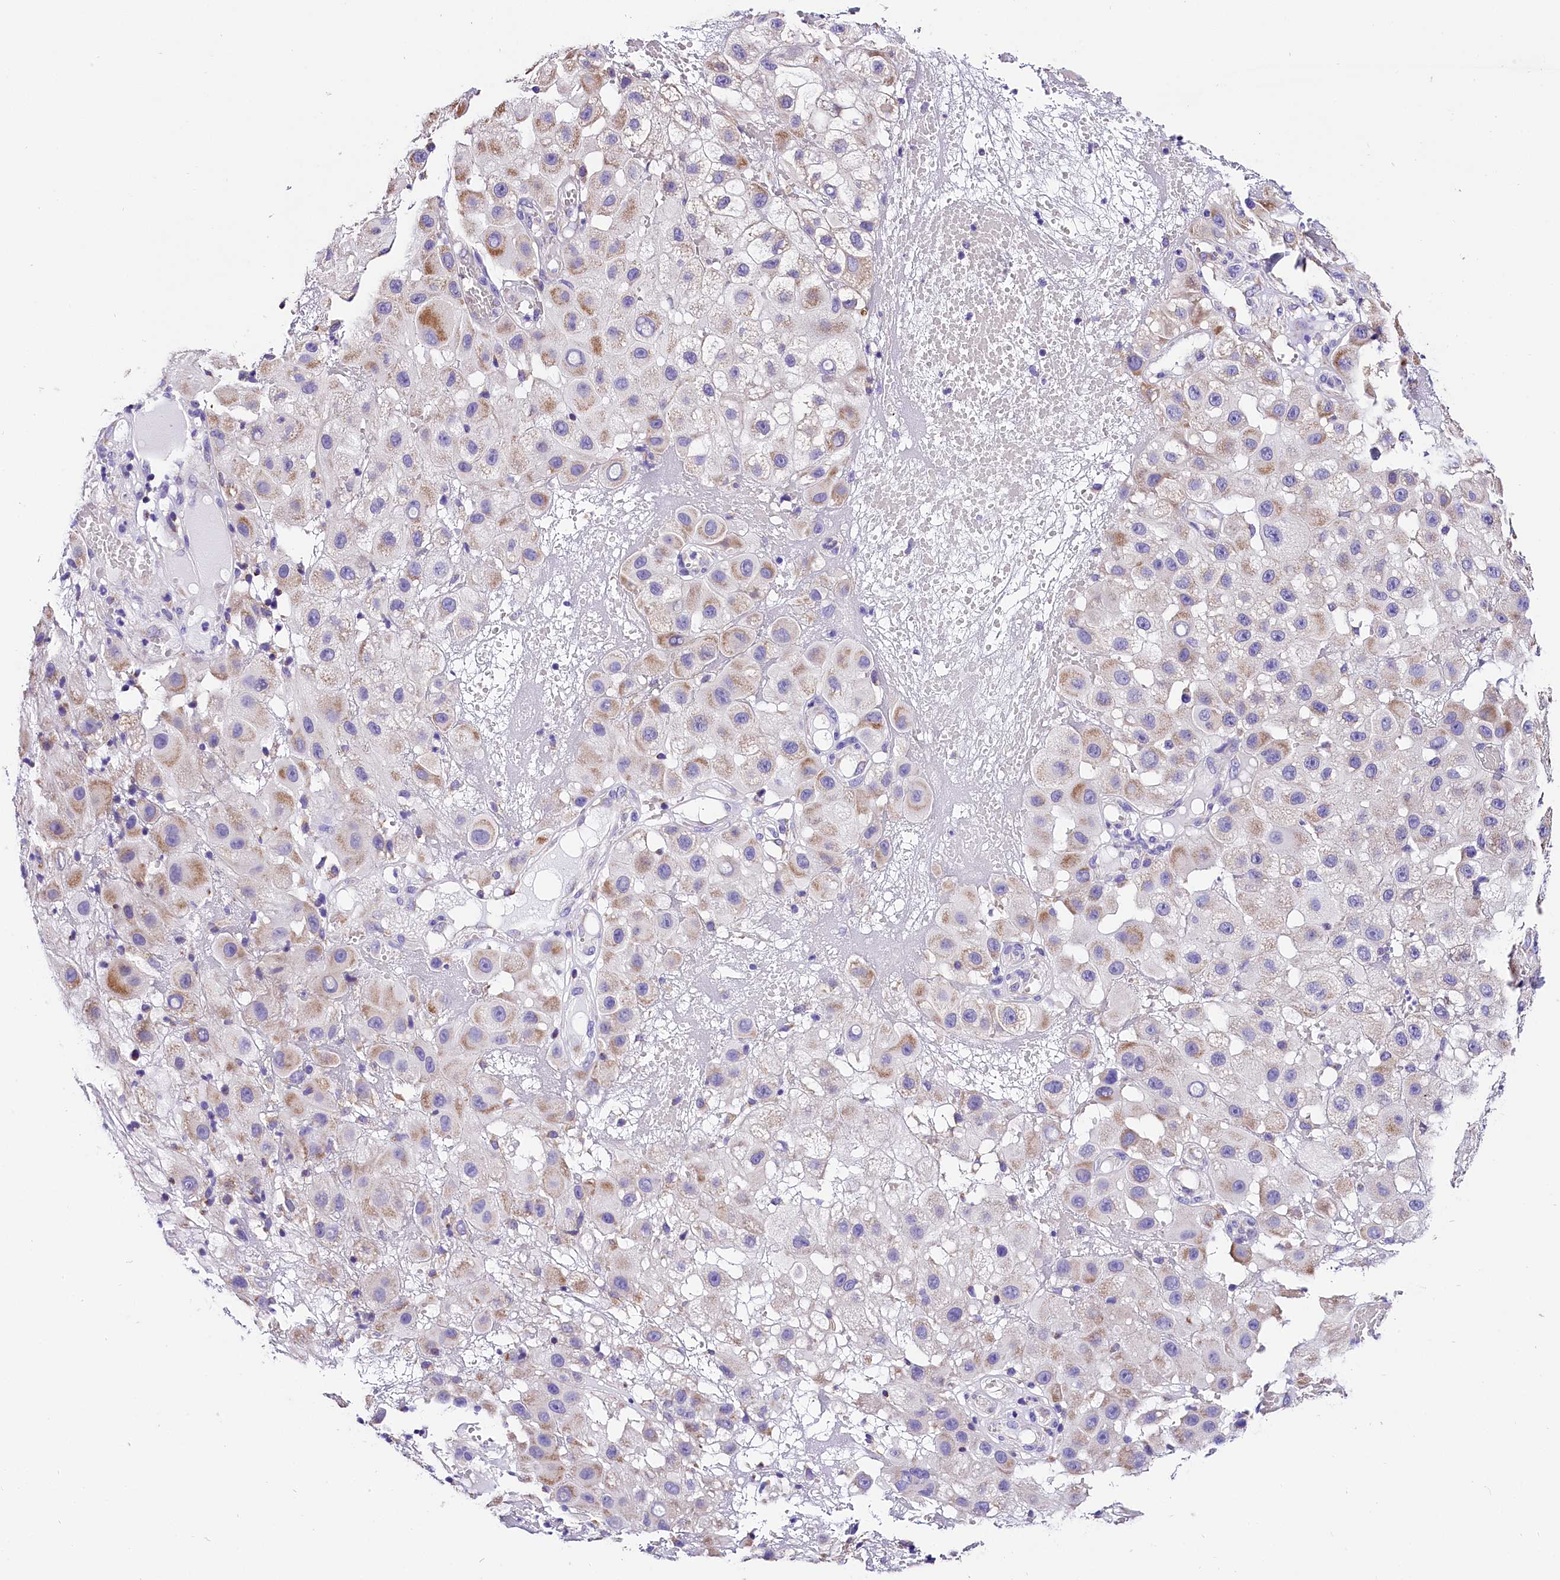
{"staining": {"intensity": "weak", "quantity": "<25%", "location": "cytoplasmic/membranous"}, "tissue": "melanoma", "cell_type": "Tumor cells", "image_type": "cancer", "snomed": [{"axis": "morphology", "description": "Malignant melanoma, NOS"}, {"axis": "topography", "description": "Skin"}], "caption": "Tumor cells are negative for brown protein staining in melanoma.", "gene": "ACAA2", "patient": {"sex": "female", "age": 81}}